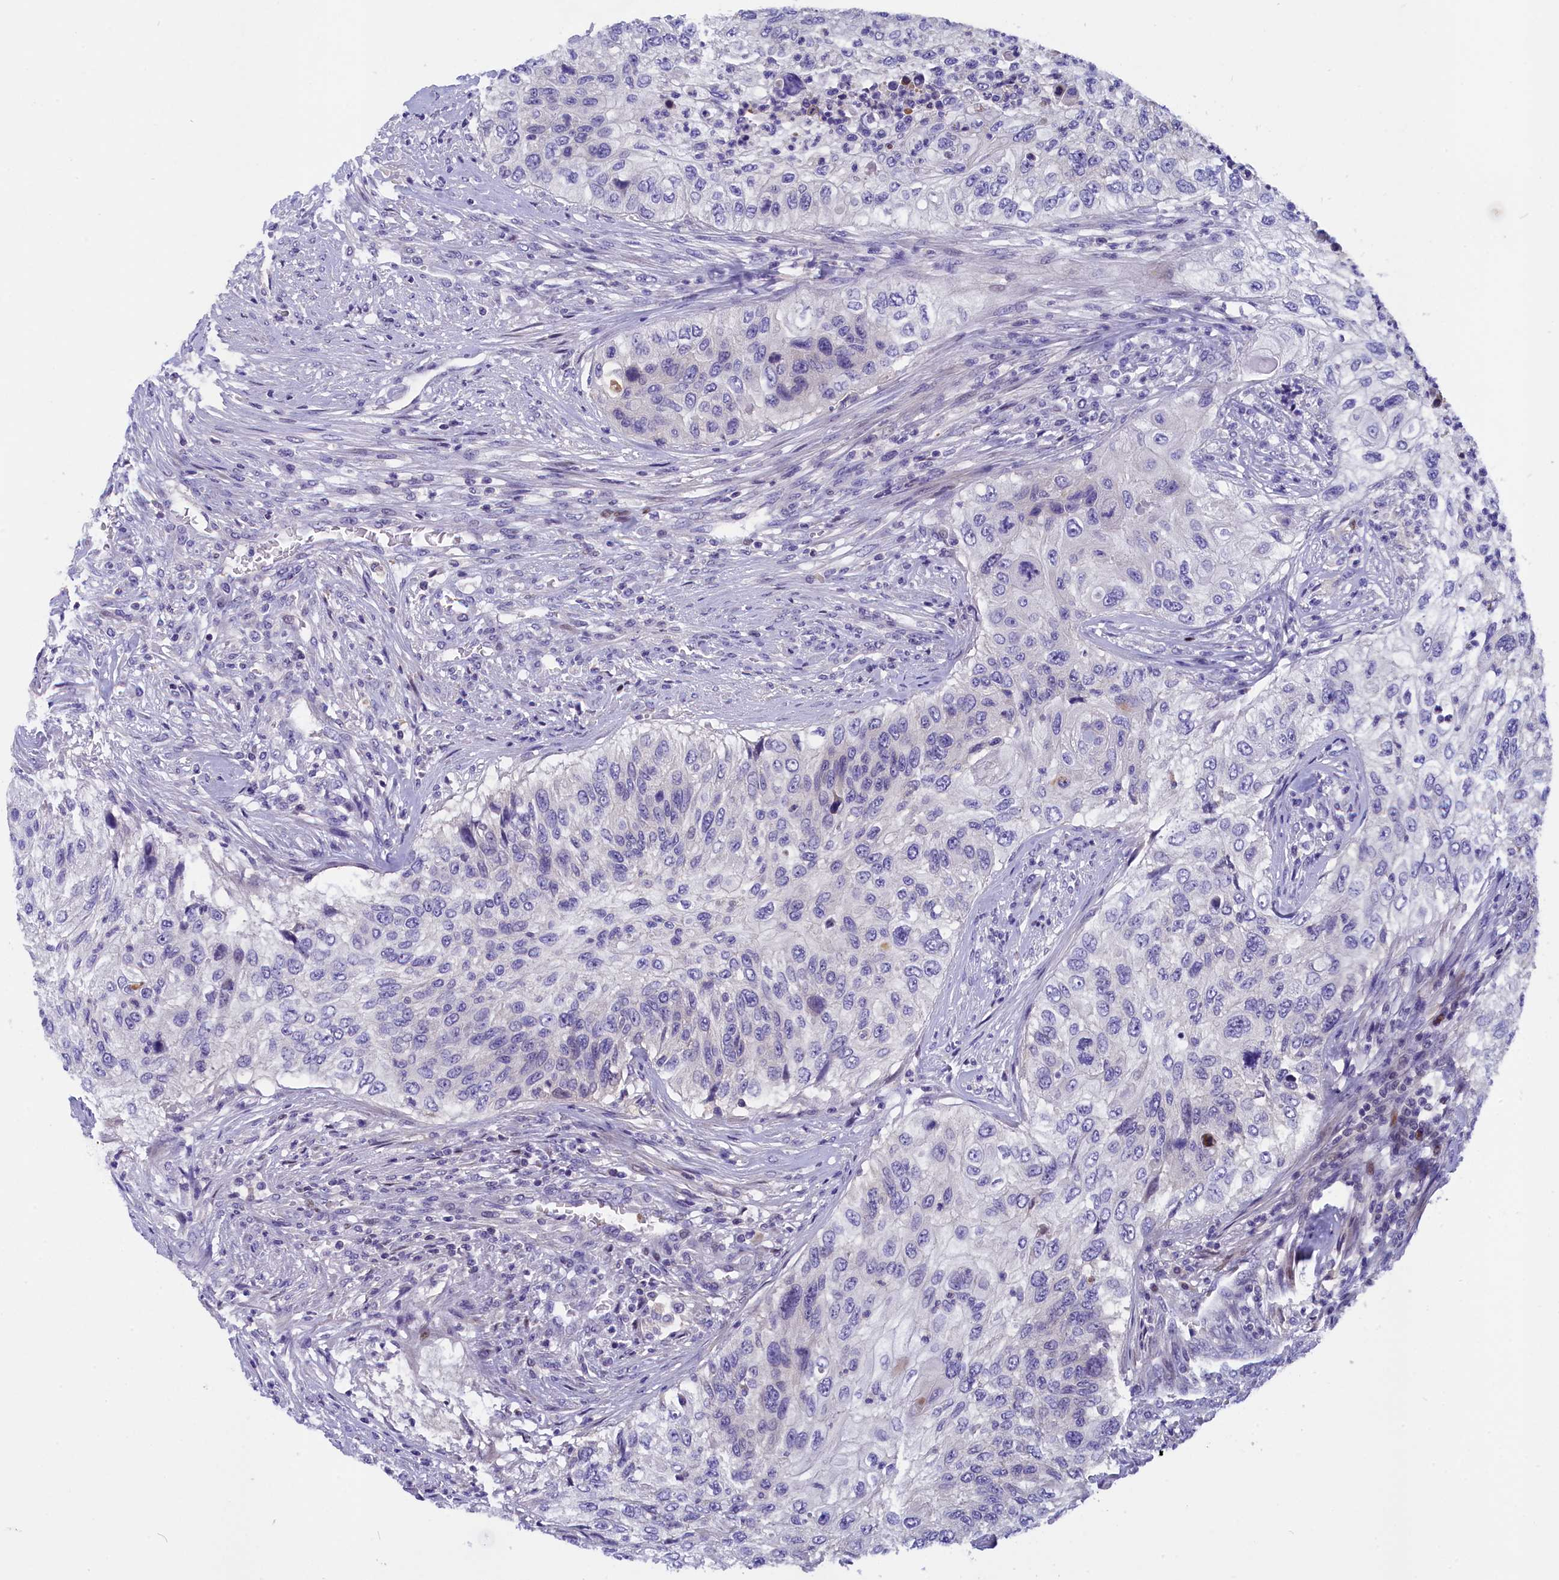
{"staining": {"intensity": "negative", "quantity": "none", "location": "none"}, "tissue": "urothelial cancer", "cell_type": "Tumor cells", "image_type": "cancer", "snomed": [{"axis": "morphology", "description": "Urothelial carcinoma, High grade"}, {"axis": "topography", "description": "Urinary bladder"}], "caption": "There is no significant positivity in tumor cells of high-grade urothelial carcinoma.", "gene": "NKPD1", "patient": {"sex": "female", "age": 60}}